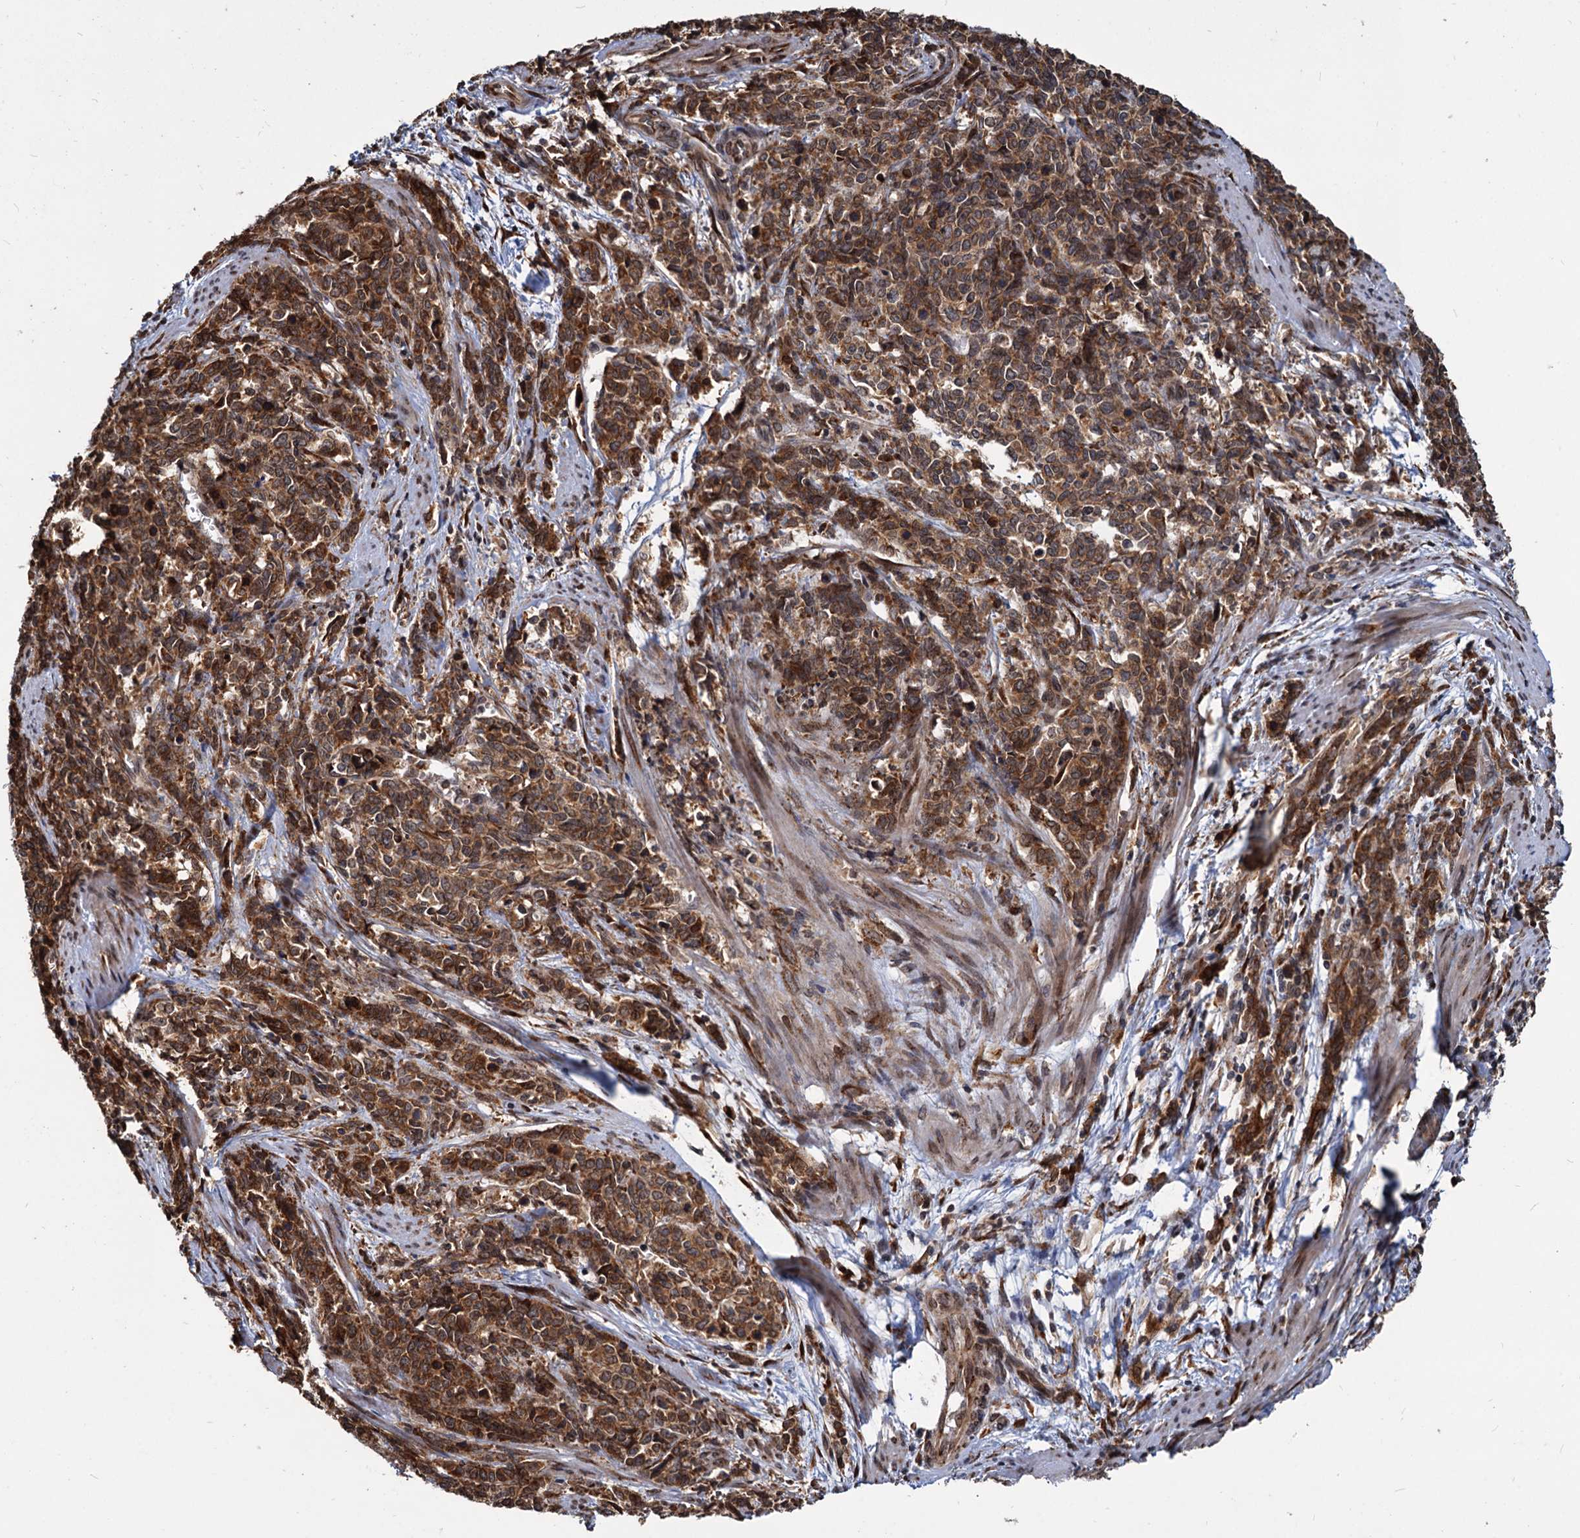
{"staining": {"intensity": "moderate", "quantity": ">75%", "location": "cytoplasmic/membranous"}, "tissue": "cervical cancer", "cell_type": "Tumor cells", "image_type": "cancer", "snomed": [{"axis": "morphology", "description": "Squamous cell carcinoma, NOS"}, {"axis": "topography", "description": "Cervix"}], "caption": "An image of human cervical cancer (squamous cell carcinoma) stained for a protein displays moderate cytoplasmic/membranous brown staining in tumor cells.", "gene": "SAAL1", "patient": {"sex": "female", "age": 60}}